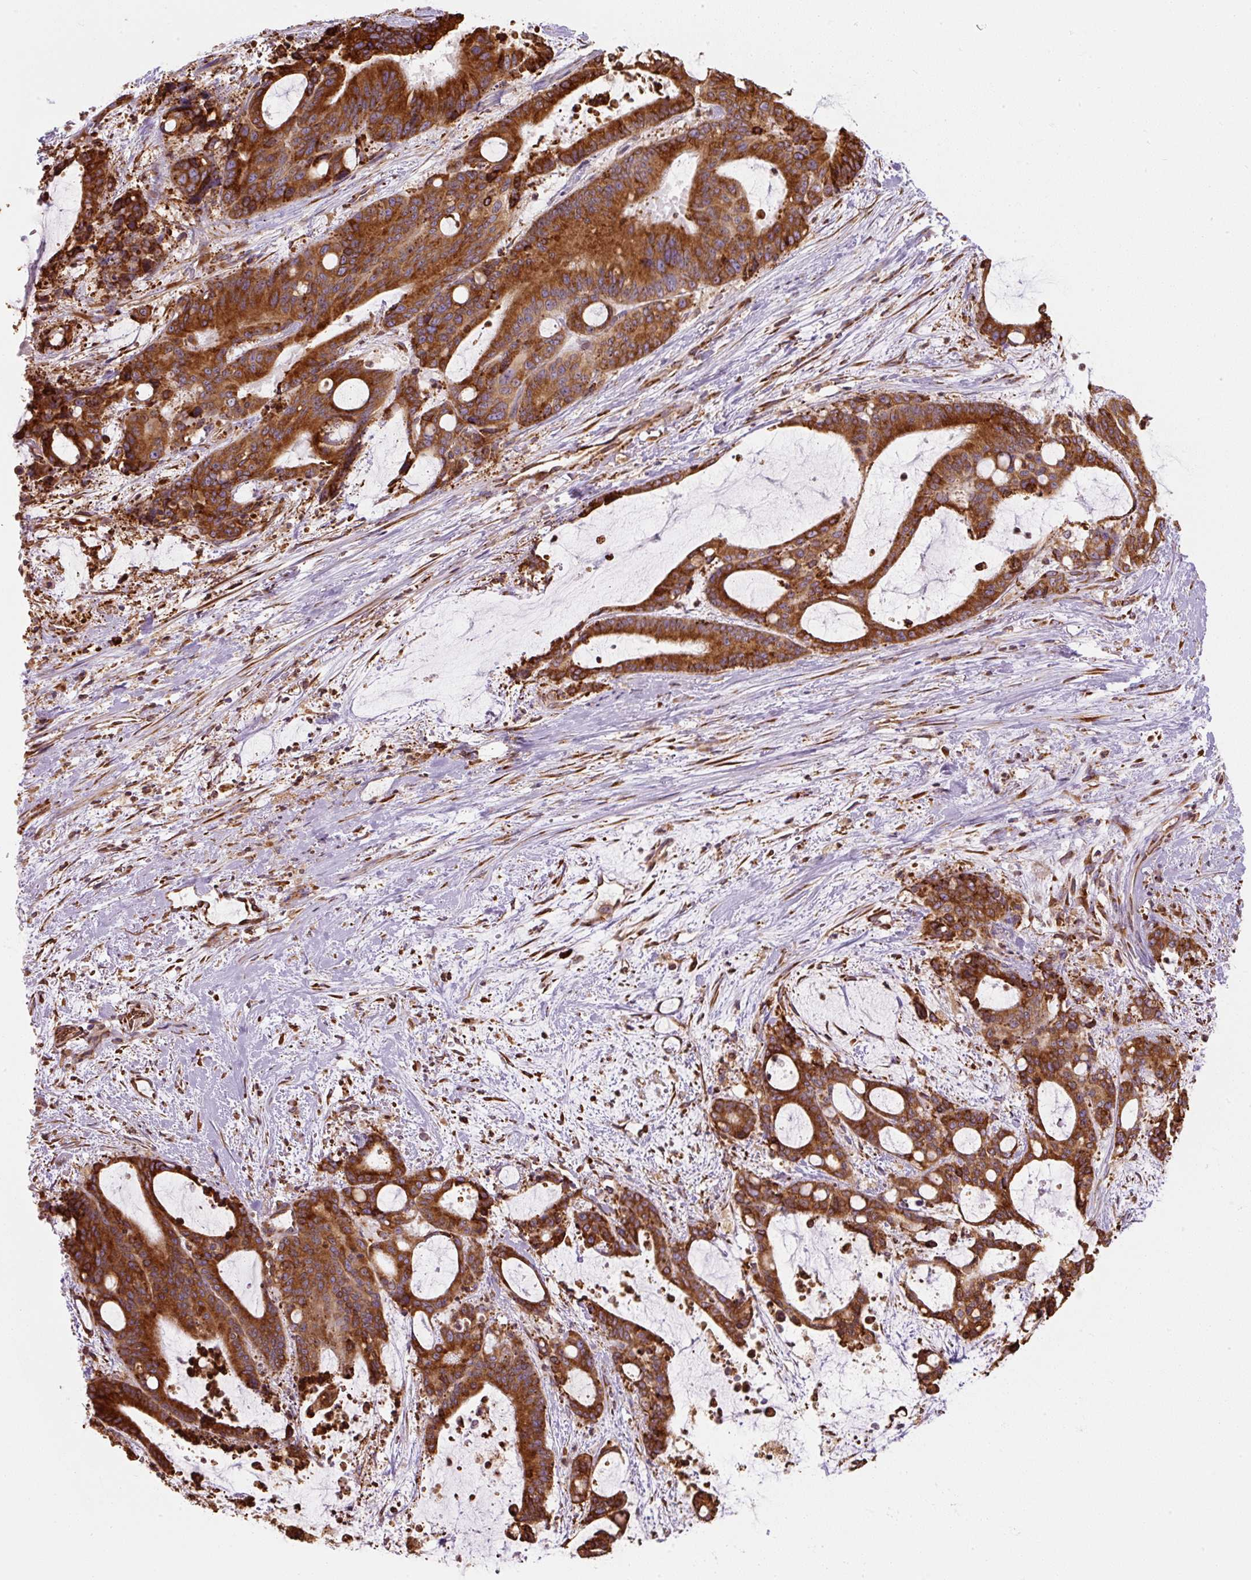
{"staining": {"intensity": "strong", "quantity": ">75%", "location": "cytoplasmic/membranous"}, "tissue": "liver cancer", "cell_type": "Tumor cells", "image_type": "cancer", "snomed": [{"axis": "morphology", "description": "Normal tissue, NOS"}, {"axis": "morphology", "description": "Cholangiocarcinoma"}, {"axis": "topography", "description": "Liver"}, {"axis": "topography", "description": "Peripheral nerve tissue"}], "caption": "A high-resolution photomicrograph shows immunohistochemistry (IHC) staining of cholangiocarcinoma (liver), which demonstrates strong cytoplasmic/membranous expression in about >75% of tumor cells.", "gene": "PRKCSH", "patient": {"sex": "female", "age": 73}}